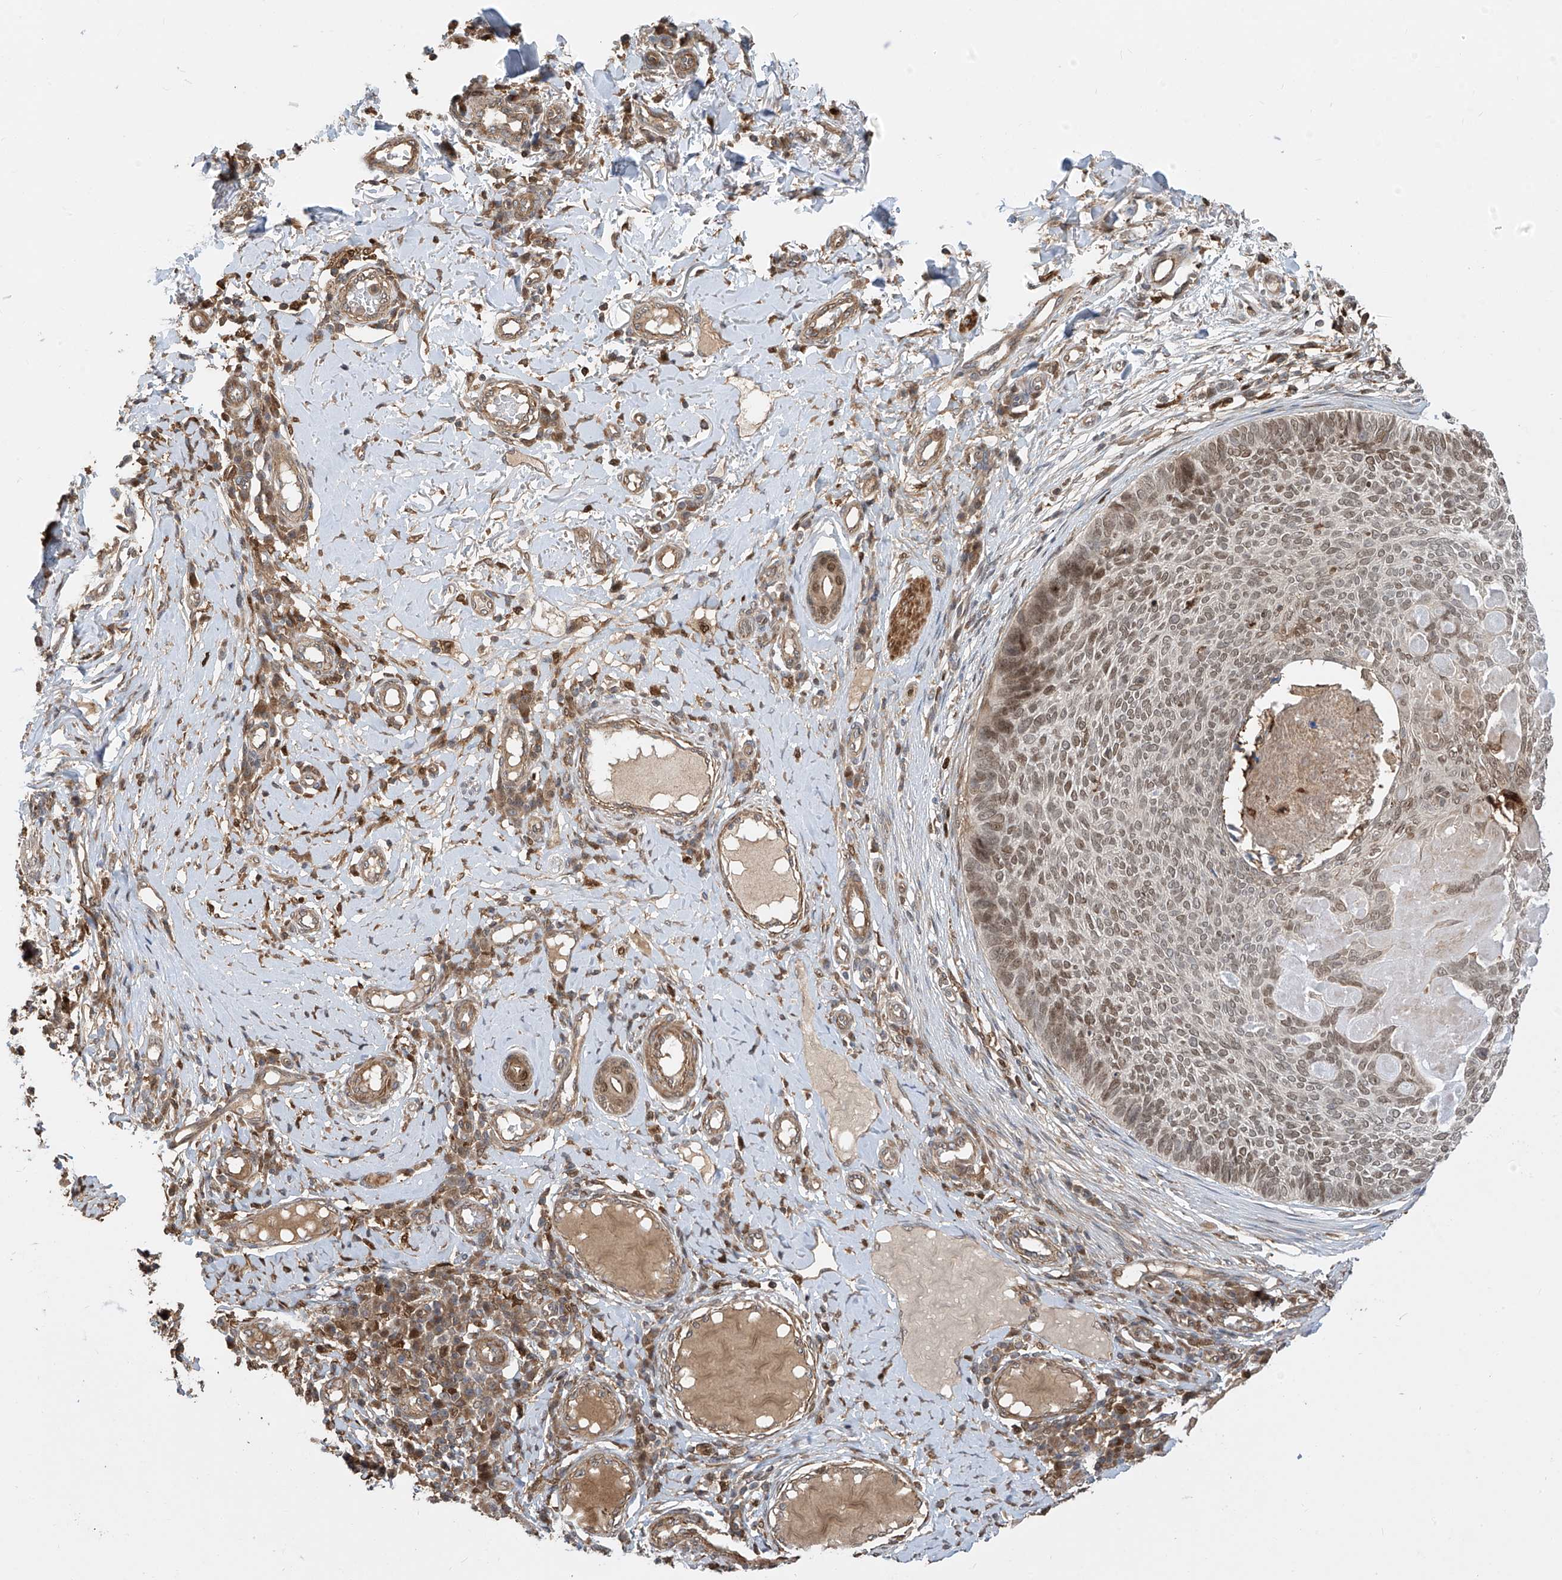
{"staining": {"intensity": "moderate", "quantity": "25%-75%", "location": "nuclear"}, "tissue": "skin cancer", "cell_type": "Tumor cells", "image_type": "cancer", "snomed": [{"axis": "morphology", "description": "Normal tissue, NOS"}, {"axis": "morphology", "description": "Basal cell carcinoma"}, {"axis": "topography", "description": "Skin"}], "caption": "Human skin cancer (basal cell carcinoma) stained with a protein marker displays moderate staining in tumor cells.", "gene": "ATAD2B", "patient": {"sex": "male", "age": 50}}